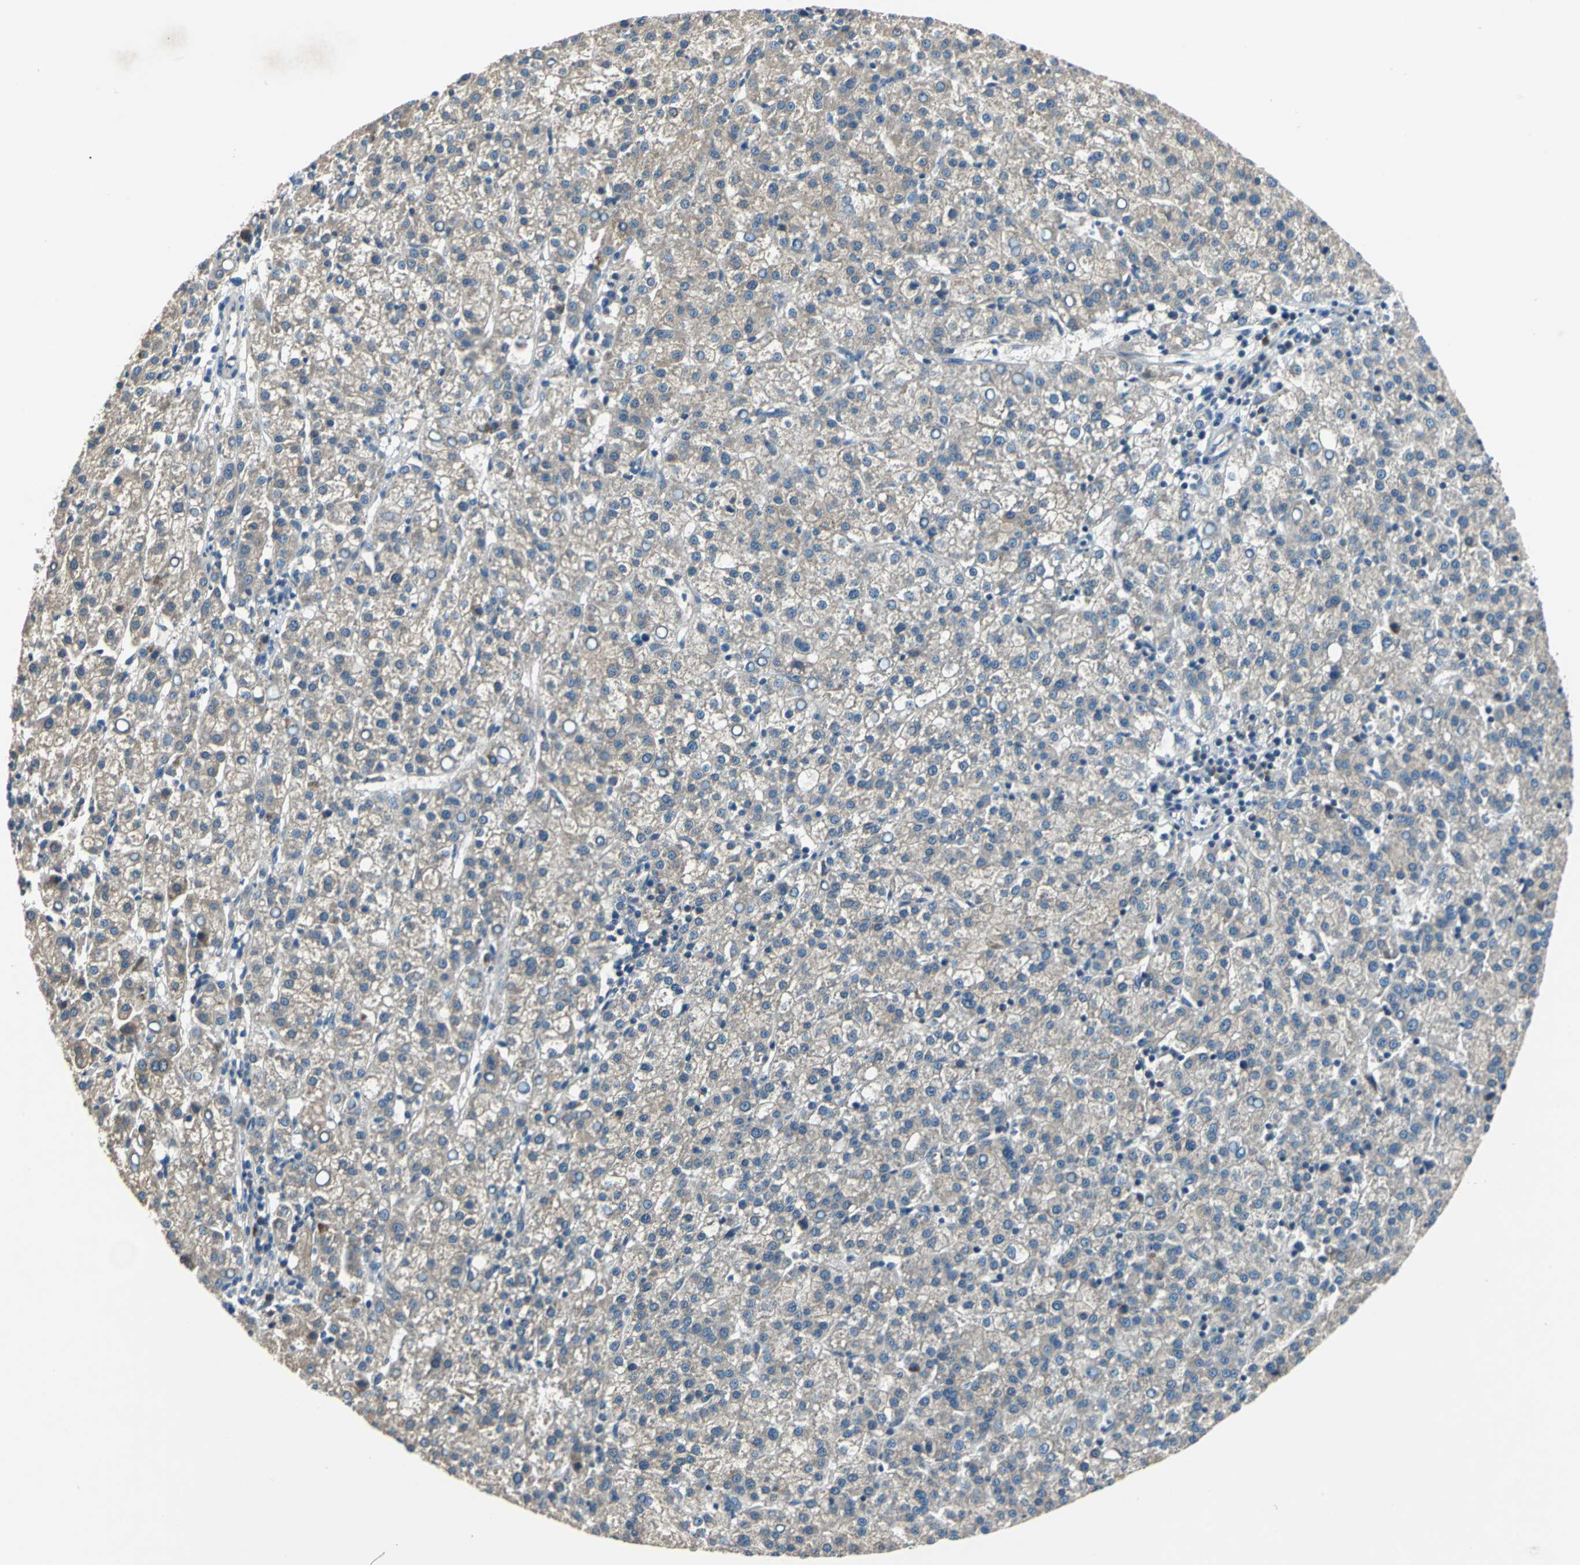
{"staining": {"intensity": "weak", "quantity": "25%-75%", "location": "cytoplasmic/membranous"}, "tissue": "liver cancer", "cell_type": "Tumor cells", "image_type": "cancer", "snomed": [{"axis": "morphology", "description": "Carcinoma, Hepatocellular, NOS"}, {"axis": "topography", "description": "Liver"}], "caption": "The immunohistochemical stain highlights weak cytoplasmic/membranous positivity in tumor cells of liver cancer (hepatocellular carcinoma) tissue.", "gene": "SLC19A2", "patient": {"sex": "female", "age": 58}}